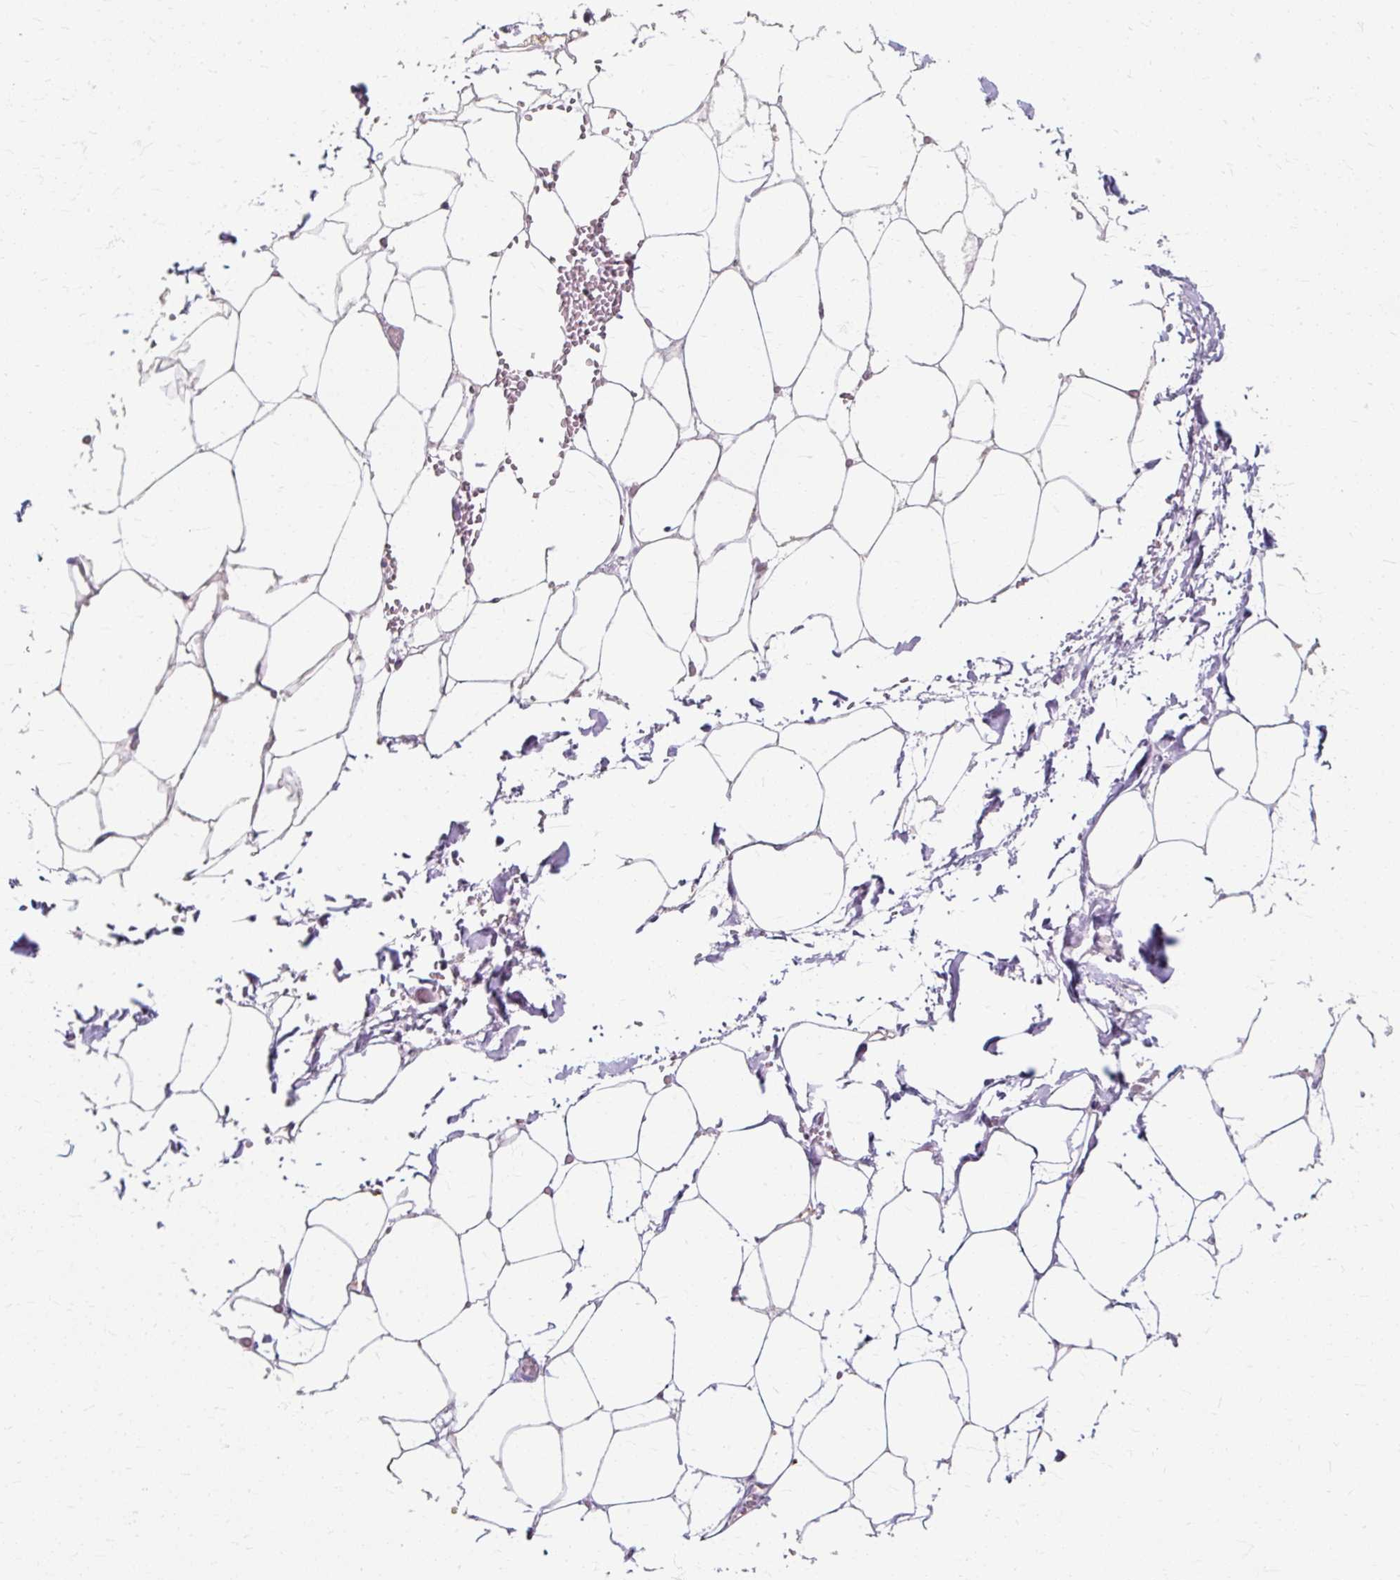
{"staining": {"intensity": "negative", "quantity": "none", "location": "none"}, "tissue": "adipose tissue", "cell_type": "Adipocytes", "image_type": "normal", "snomed": [{"axis": "morphology", "description": "Normal tissue, NOS"}, {"axis": "topography", "description": "Adipose tissue"}, {"axis": "topography", "description": "Vascular tissue"}, {"axis": "topography", "description": "Rectum"}, {"axis": "topography", "description": "Peripheral nerve tissue"}], "caption": "Immunohistochemical staining of benign human adipose tissue reveals no significant positivity in adipocytes.", "gene": "KLHL24", "patient": {"sex": "female", "age": 69}}